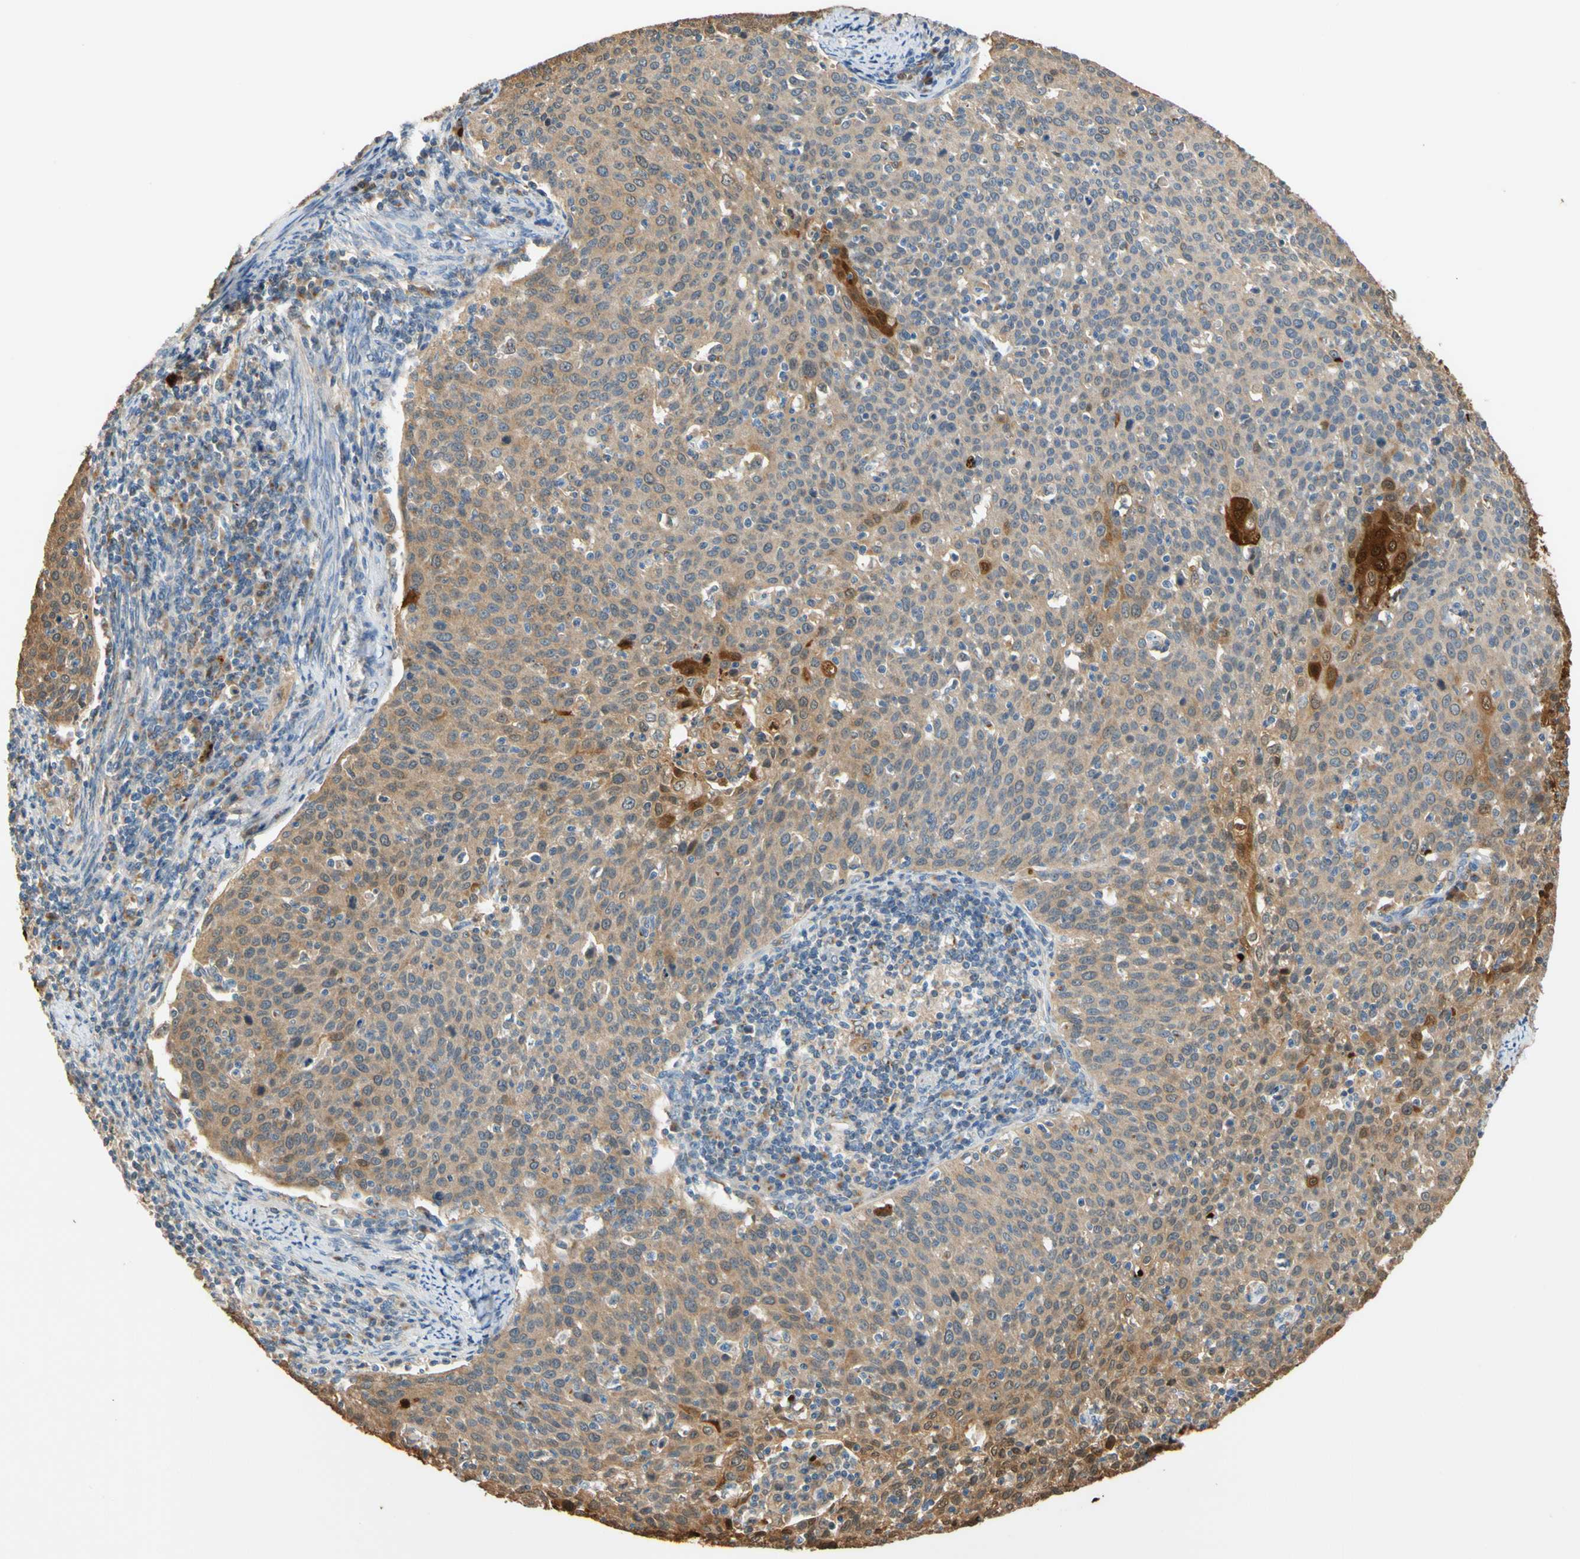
{"staining": {"intensity": "strong", "quantity": "<25%", "location": "cytoplasmic/membranous,nuclear"}, "tissue": "cervical cancer", "cell_type": "Tumor cells", "image_type": "cancer", "snomed": [{"axis": "morphology", "description": "Squamous cell carcinoma, NOS"}, {"axis": "topography", "description": "Cervix"}], "caption": "Immunohistochemical staining of cervical cancer (squamous cell carcinoma) exhibits medium levels of strong cytoplasmic/membranous and nuclear protein positivity in approximately <25% of tumor cells.", "gene": "GPSM2", "patient": {"sex": "female", "age": 38}}